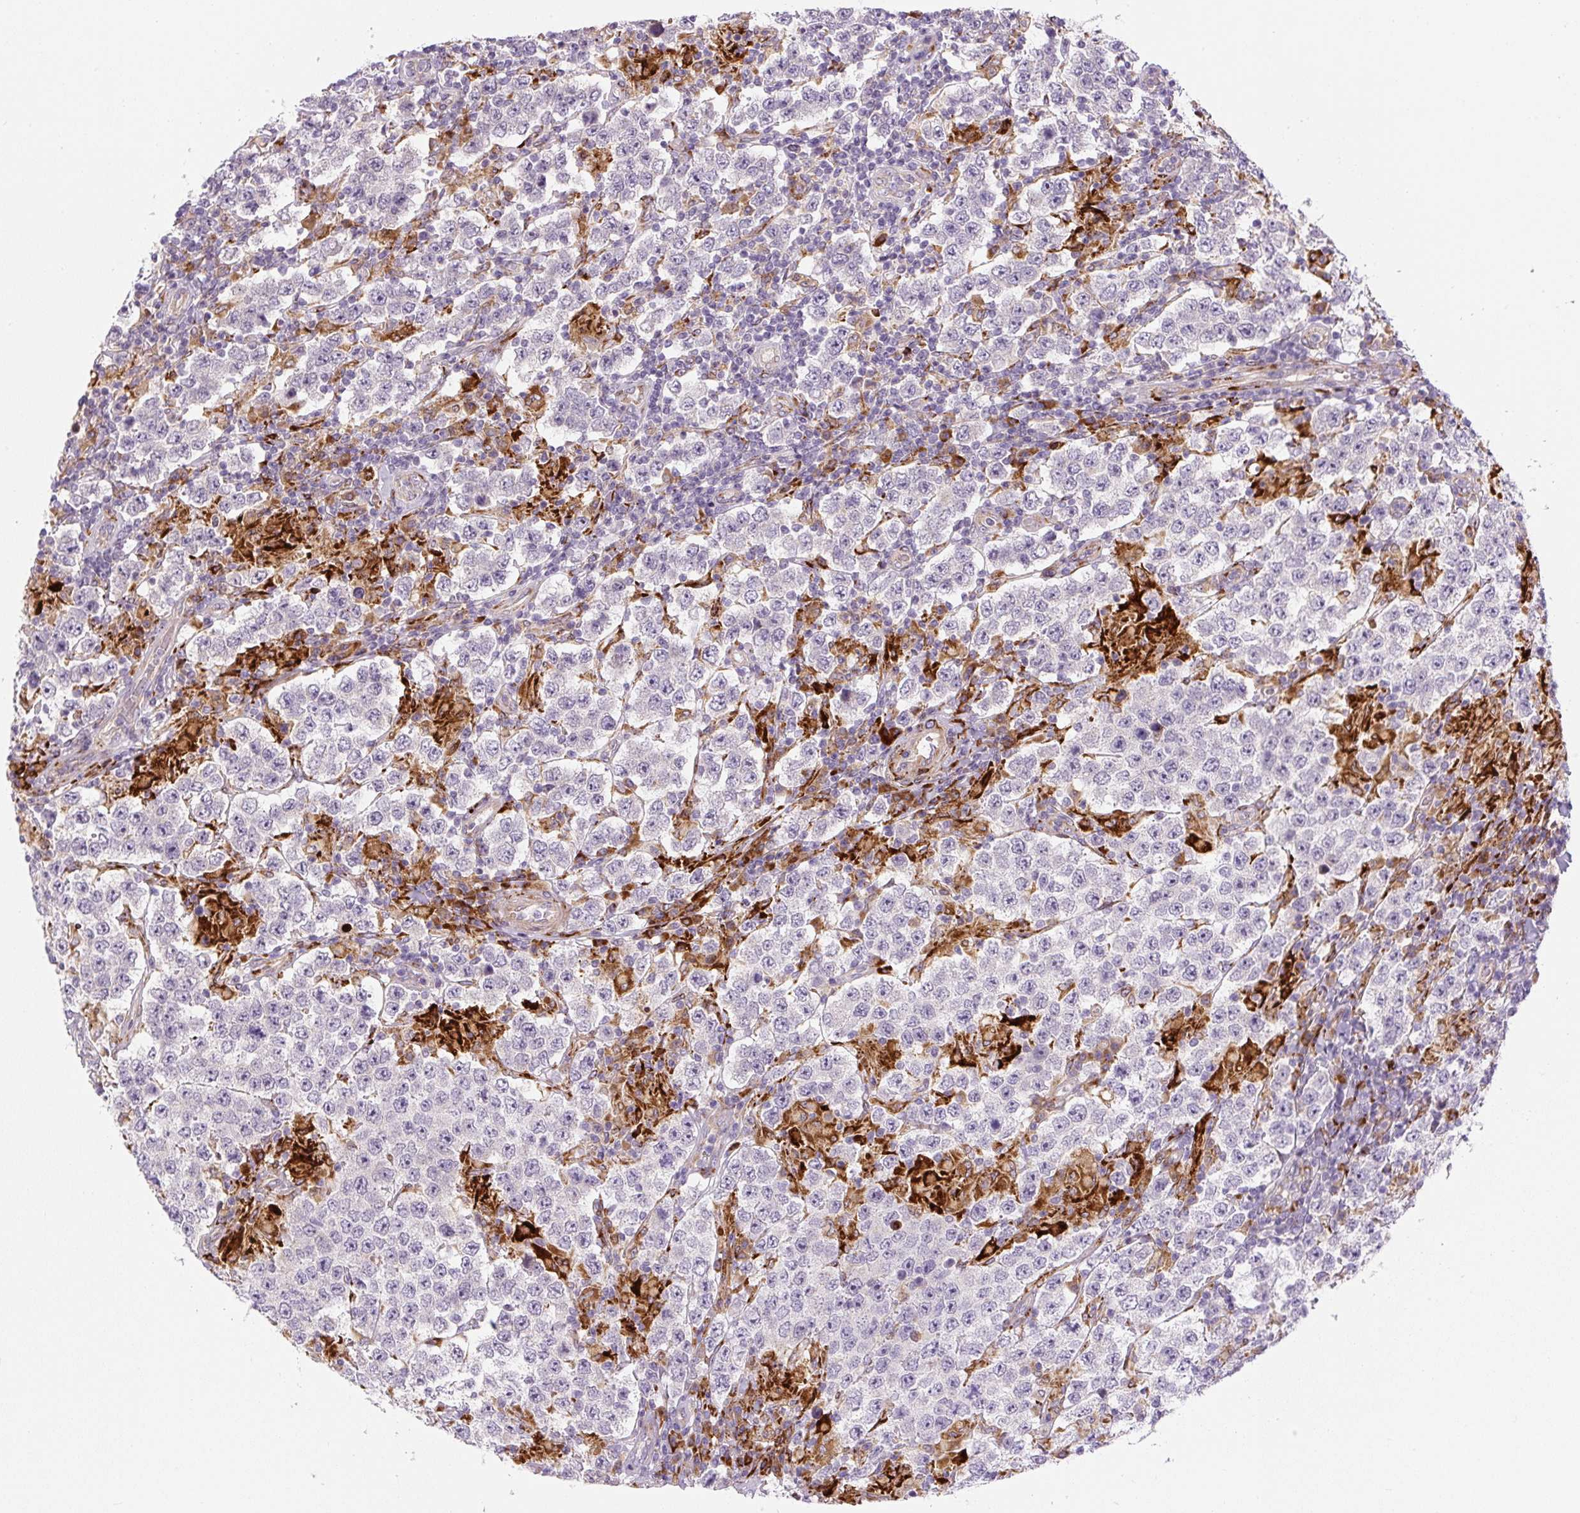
{"staining": {"intensity": "negative", "quantity": "none", "location": "none"}, "tissue": "testis cancer", "cell_type": "Tumor cells", "image_type": "cancer", "snomed": [{"axis": "morphology", "description": "Normal tissue, NOS"}, {"axis": "morphology", "description": "Urothelial carcinoma, High grade"}, {"axis": "morphology", "description": "Seminoma, NOS"}, {"axis": "morphology", "description": "Carcinoma, Embryonal, NOS"}, {"axis": "topography", "description": "Urinary bladder"}, {"axis": "topography", "description": "Testis"}], "caption": "Testis embryonal carcinoma was stained to show a protein in brown. There is no significant staining in tumor cells. Brightfield microscopy of immunohistochemistry stained with DAB (brown) and hematoxylin (blue), captured at high magnification.", "gene": "DISP3", "patient": {"sex": "male", "age": 41}}